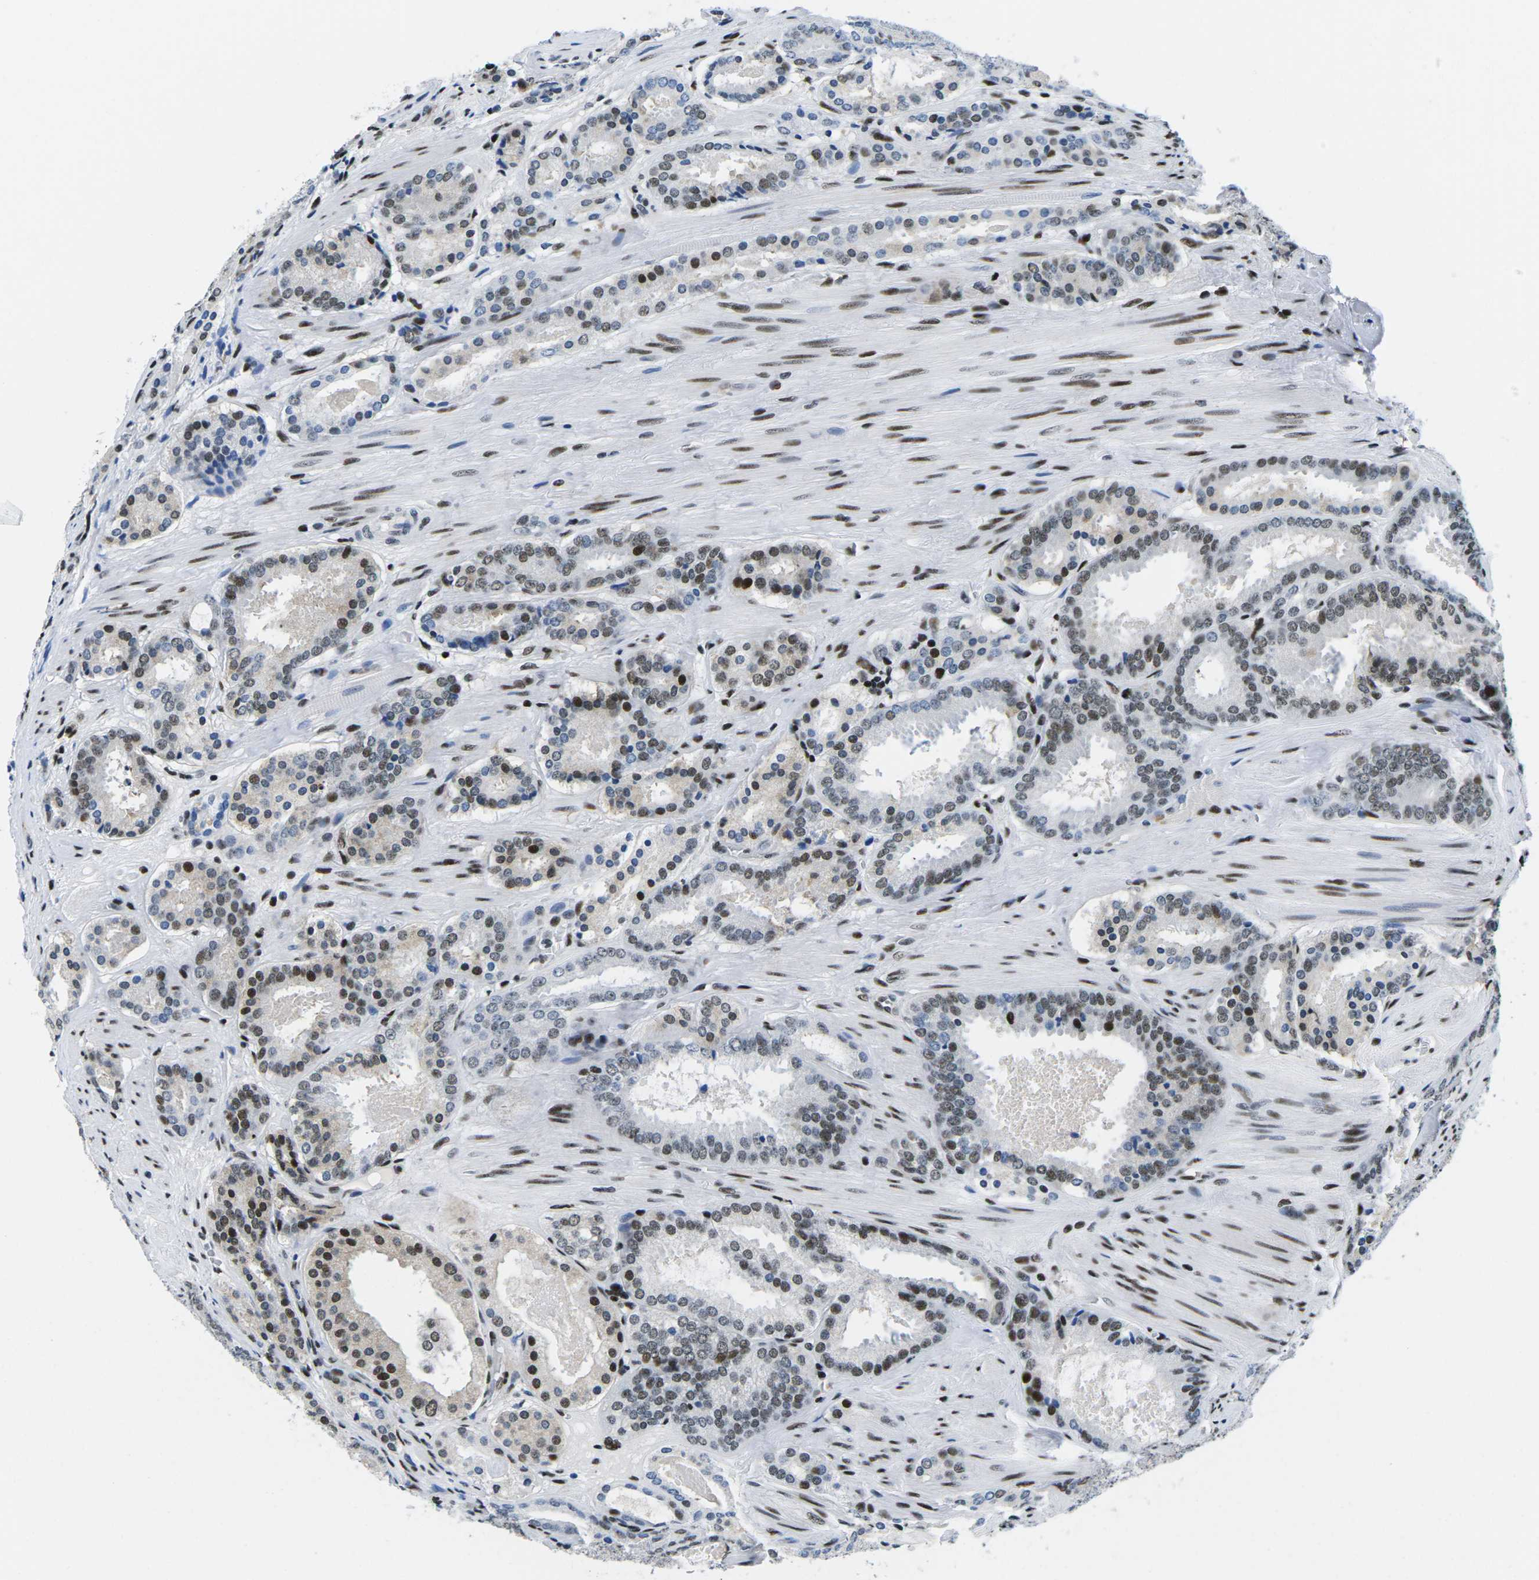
{"staining": {"intensity": "moderate", "quantity": ">75%", "location": "nuclear"}, "tissue": "prostate cancer", "cell_type": "Tumor cells", "image_type": "cancer", "snomed": [{"axis": "morphology", "description": "Adenocarcinoma, Low grade"}, {"axis": "topography", "description": "Prostate"}], "caption": "Immunohistochemical staining of human prostate cancer displays medium levels of moderate nuclear staining in about >75% of tumor cells.", "gene": "ATF1", "patient": {"sex": "male", "age": 69}}